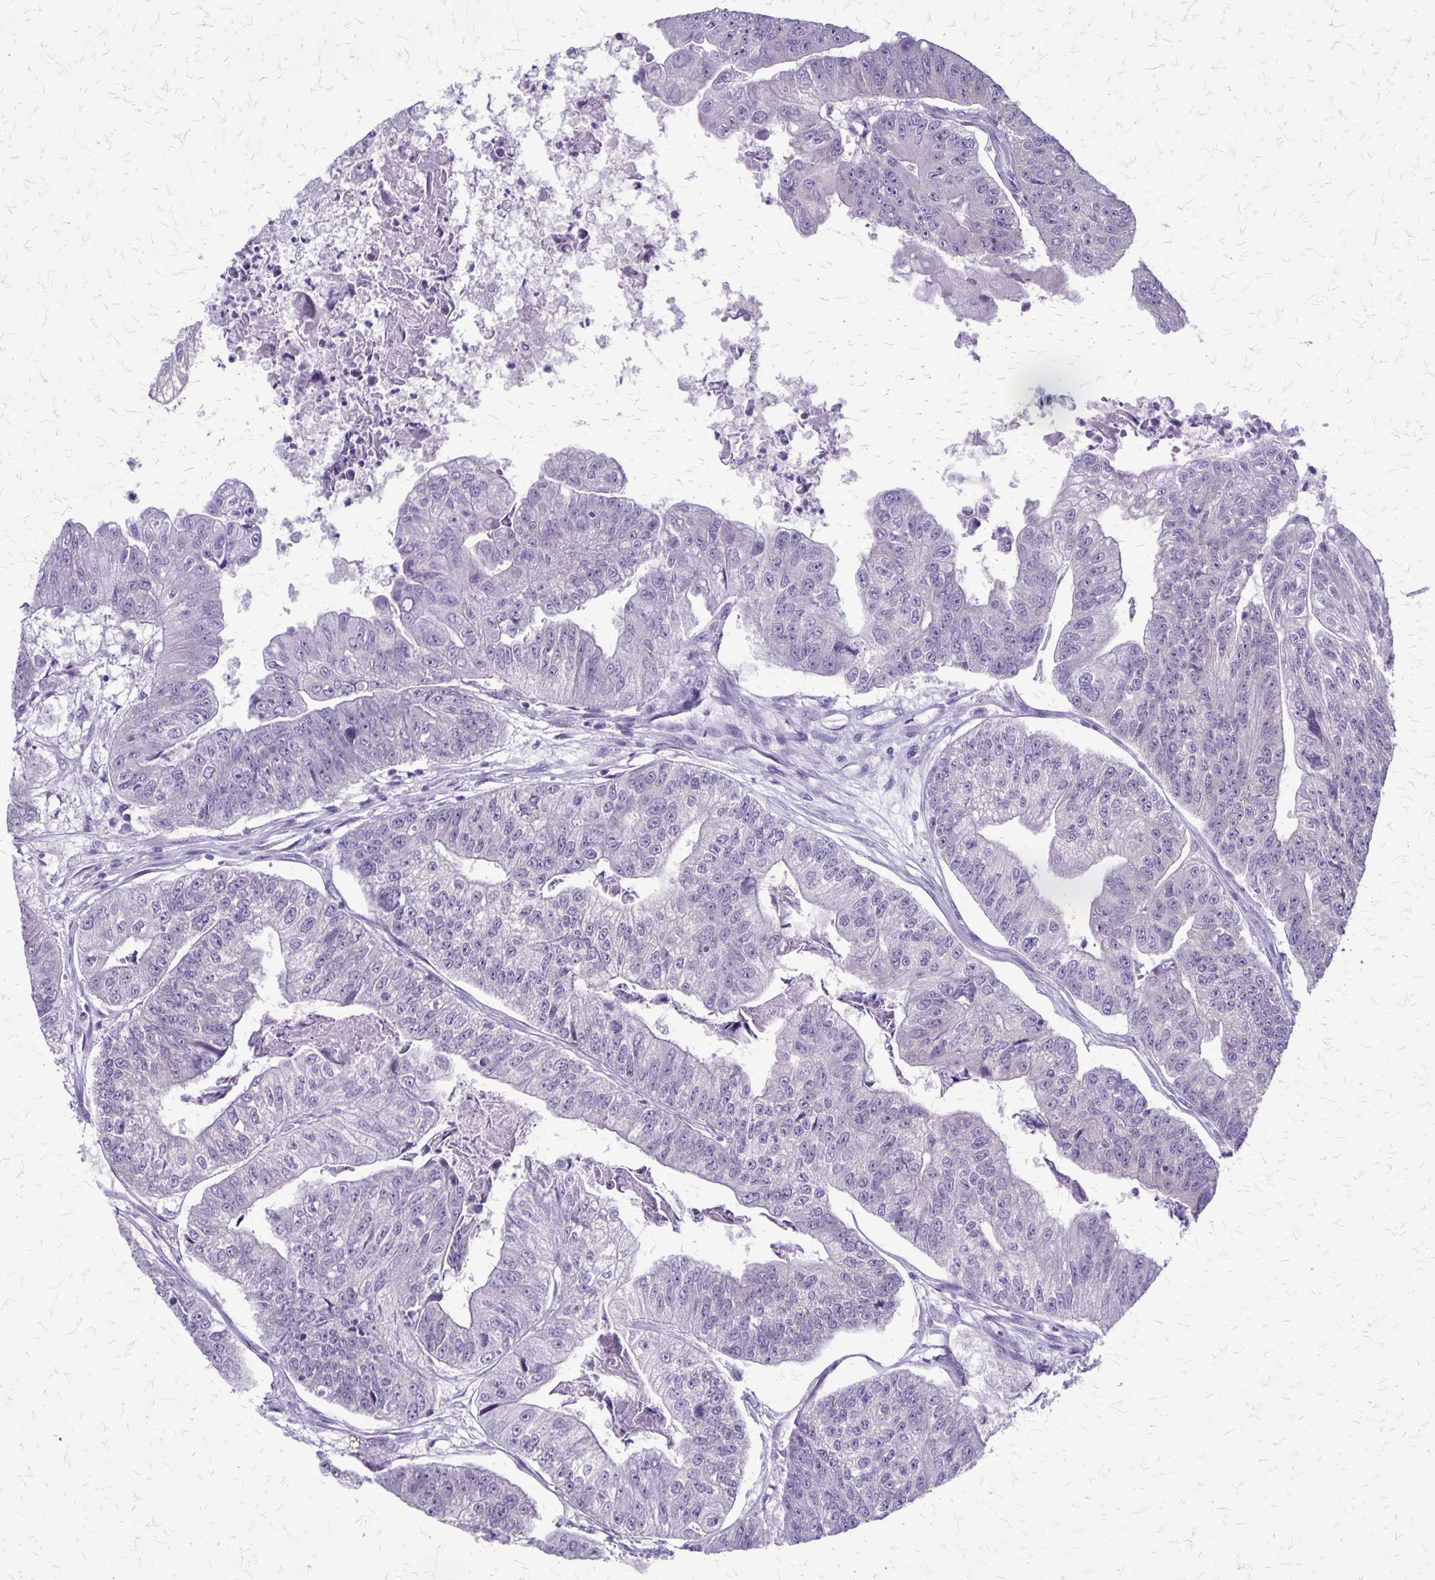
{"staining": {"intensity": "negative", "quantity": "none", "location": "none"}, "tissue": "colorectal cancer", "cell_type": "Tumor cells", "image_type": "cancer", "snomed": [{"axis": "morphology", "description": "Adenocarcinoma, NOS"}, {"axis": "topography", "description": "Colon"}], "caption": "This is an immunohistochemistry (IHC) histopathology image of colorectal adenocarcinoma. There is no expression in tumor cells.", "gene": "PLXNB3", "patient": {"sex": "female", "age": 67}}